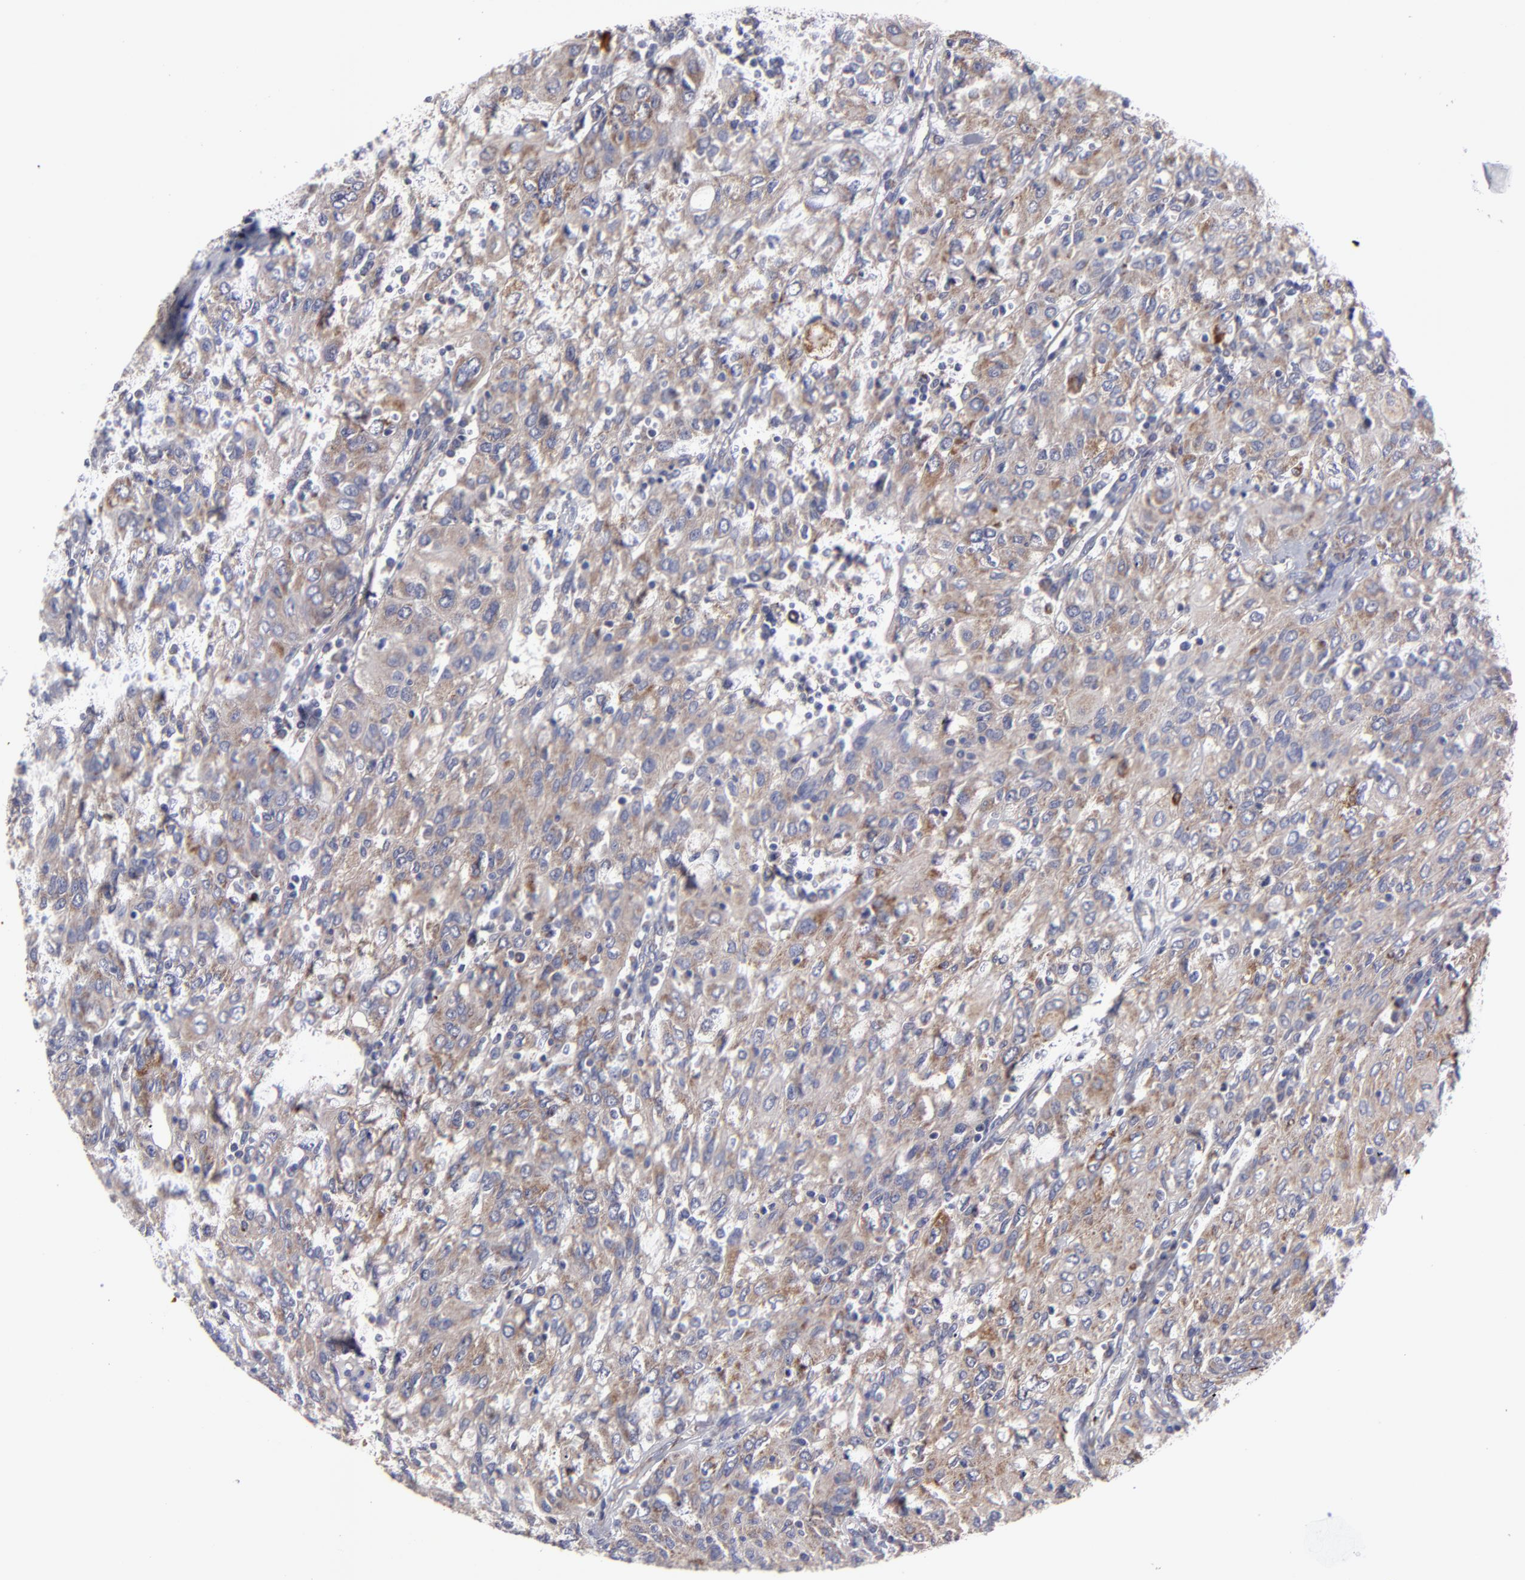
{"staining": {"intensity": "moderate", "quantity": ">75%", "location": "cytoplasmic/membranous"}, "tissue": "ovarian cancer", "cell_type": "Tumor cells", "image_type": "cancer", "snomed": [{"axis": "morphology", "description": "Carcinoma, endometroid"}, {"axis": "topography", "description": "Ovary"}], "caption": "About >75% of tumor cells in human ovarian cancer (endometroid carcinoma) reveal moderate cytoplasmic/membranous protein staining as visualized by brown immunohistochemical staining.", "gene": "HCCS", "patient": {"sex": "female", "age": 50}}